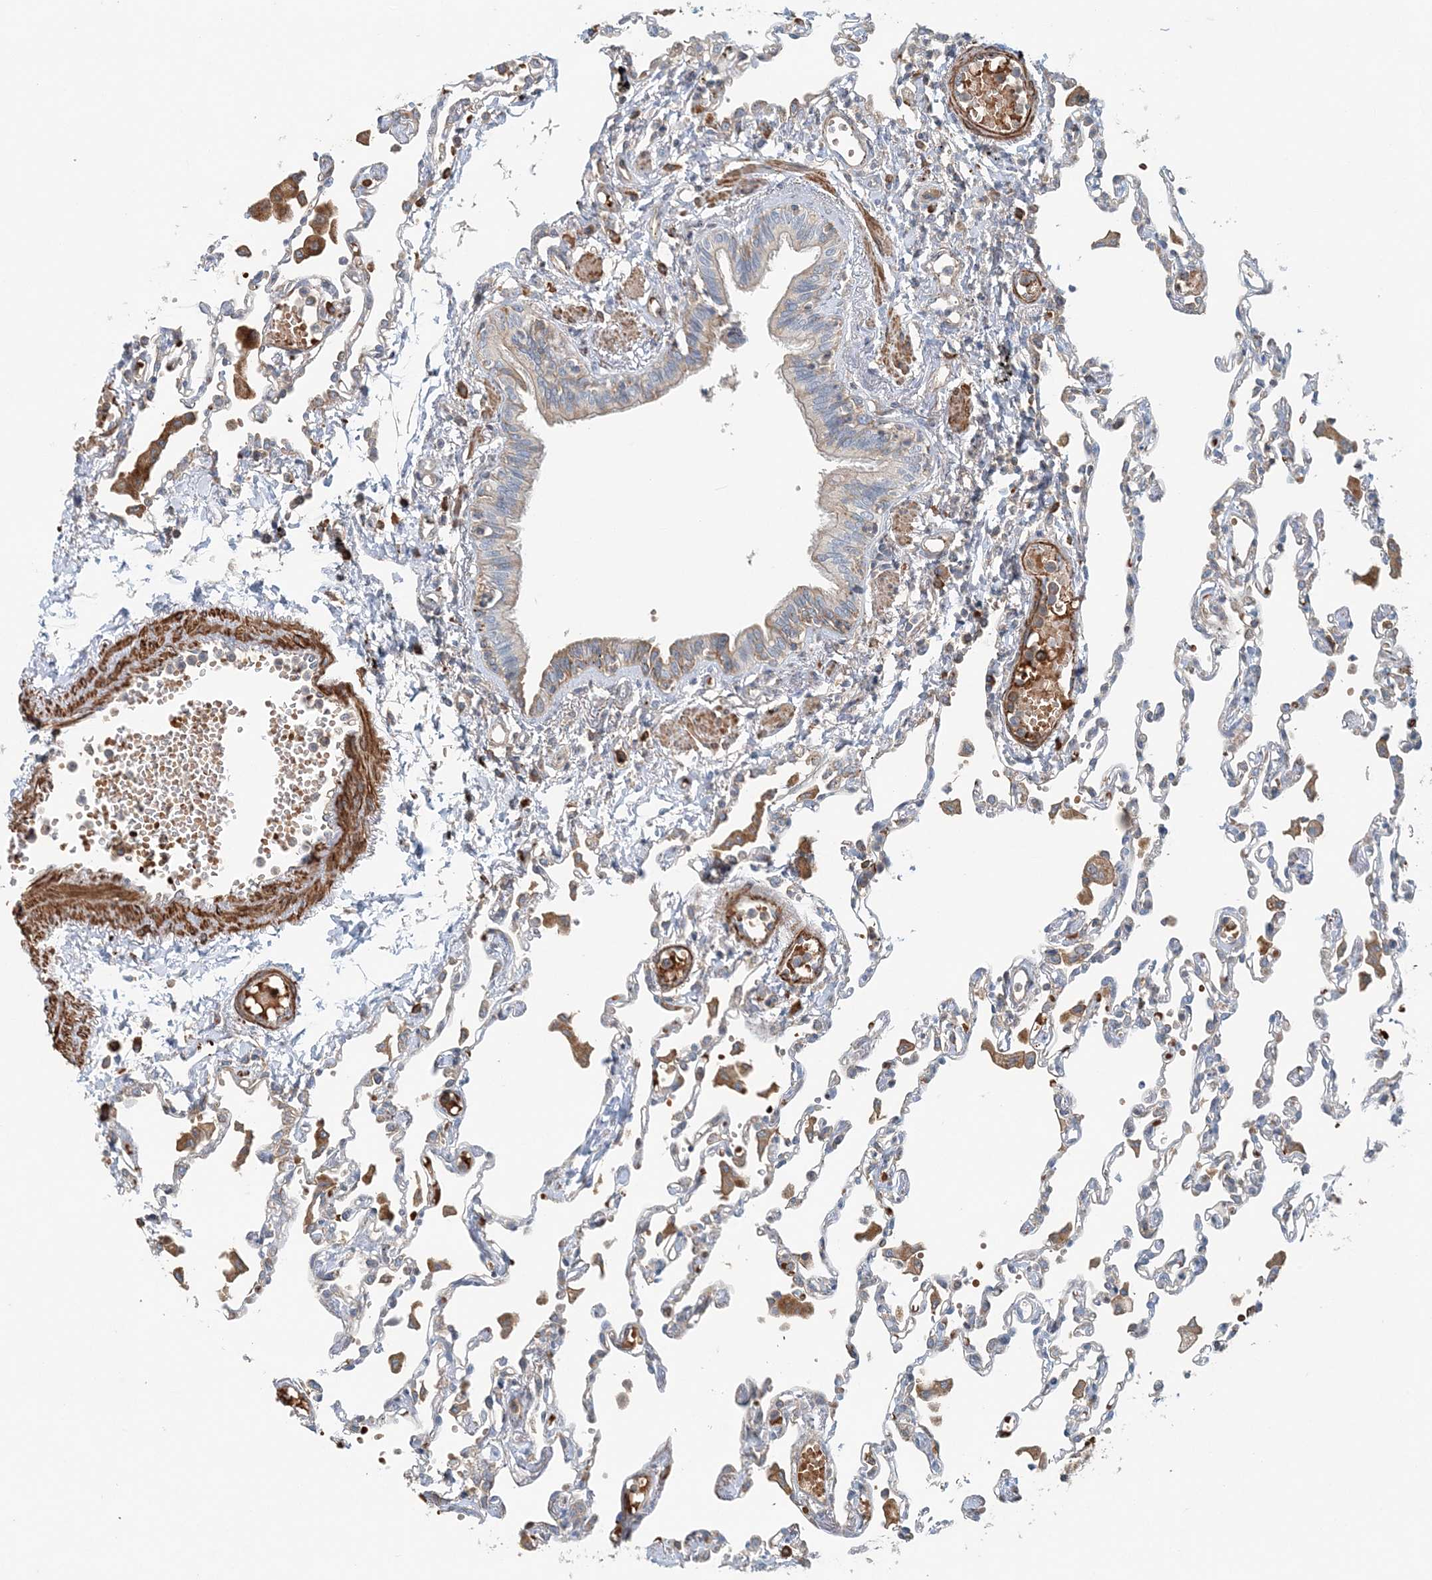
{"staining": {"intensity": "moderate", "quantity": "<25%", "location": "cytoplasmic/membranous"}, "tissue": "lung", "cell_type": "Alveolar cells", "image_type": "normal", "snomed": [{"axis": "morphology", "description": "Normal tissue, NOS"}, {"axis": "topography", "description": "Bronchus"}, {"axis": "topography", "description": "Lung"}], "caption": "IHC of benign lung shows low levels of moderate cytoplasmic/membranous staining in about <25% of alveolar cells.", "gene": "TTI1", "patient": {"sex": "female", "age": 49}}